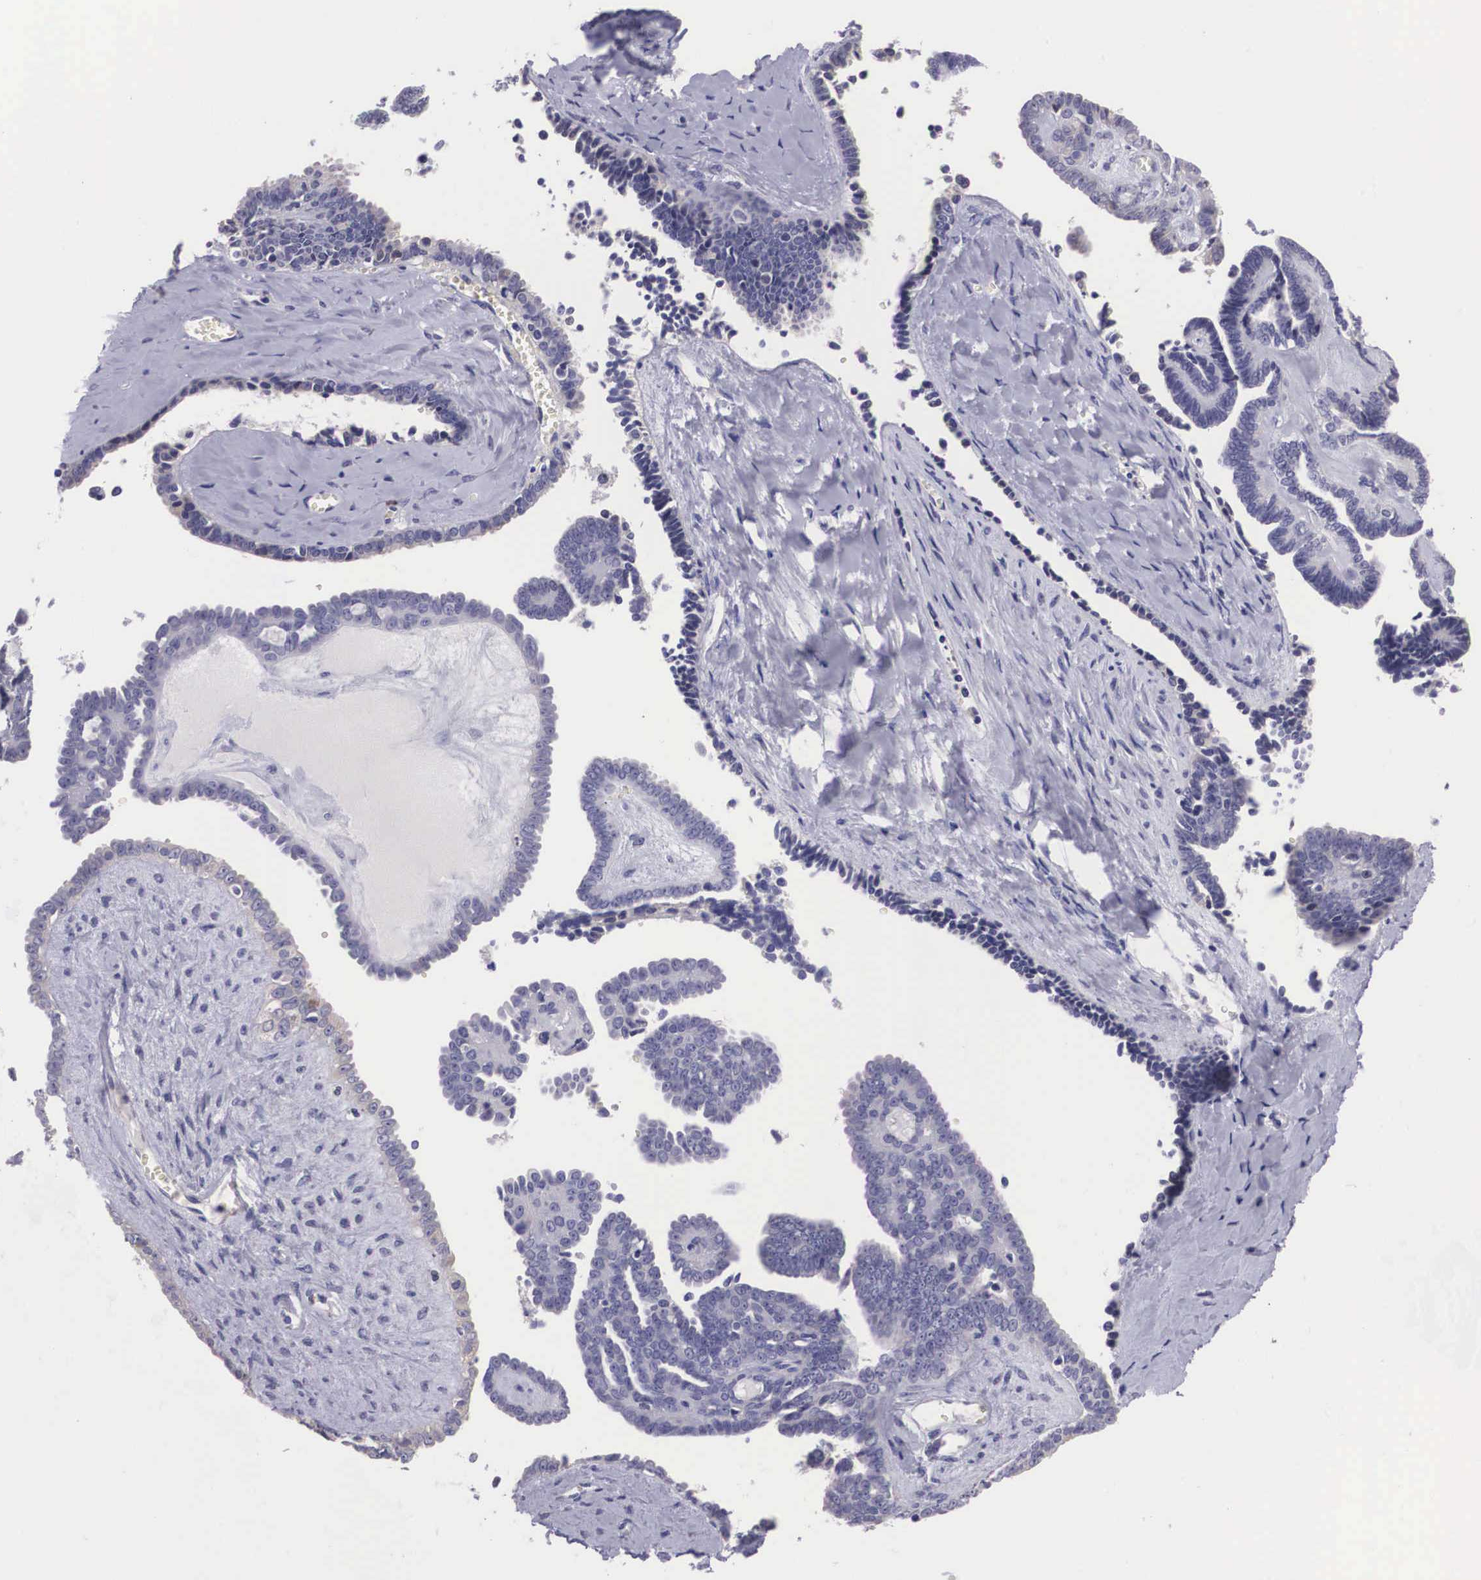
{"staining": {"intensity": "negative", "quantity": "none", "location": "none"}, "tissue": "ovarian cancer", "cell_type": "Tumor cells", "image_type": "cancer", "snomed": [{"axis": "morphology", "description": "Cystadenocarcinoma, serous, NOS"}, {"axis": "topography", "description": "Ovary"}], "caption": "Immunohistochemical staining of ovarian serous cystadenocarcinoma reveals no significant positivity in tumor cells.", "gene": "ARG2", "patient": {"sex": "female", "age": 71}}